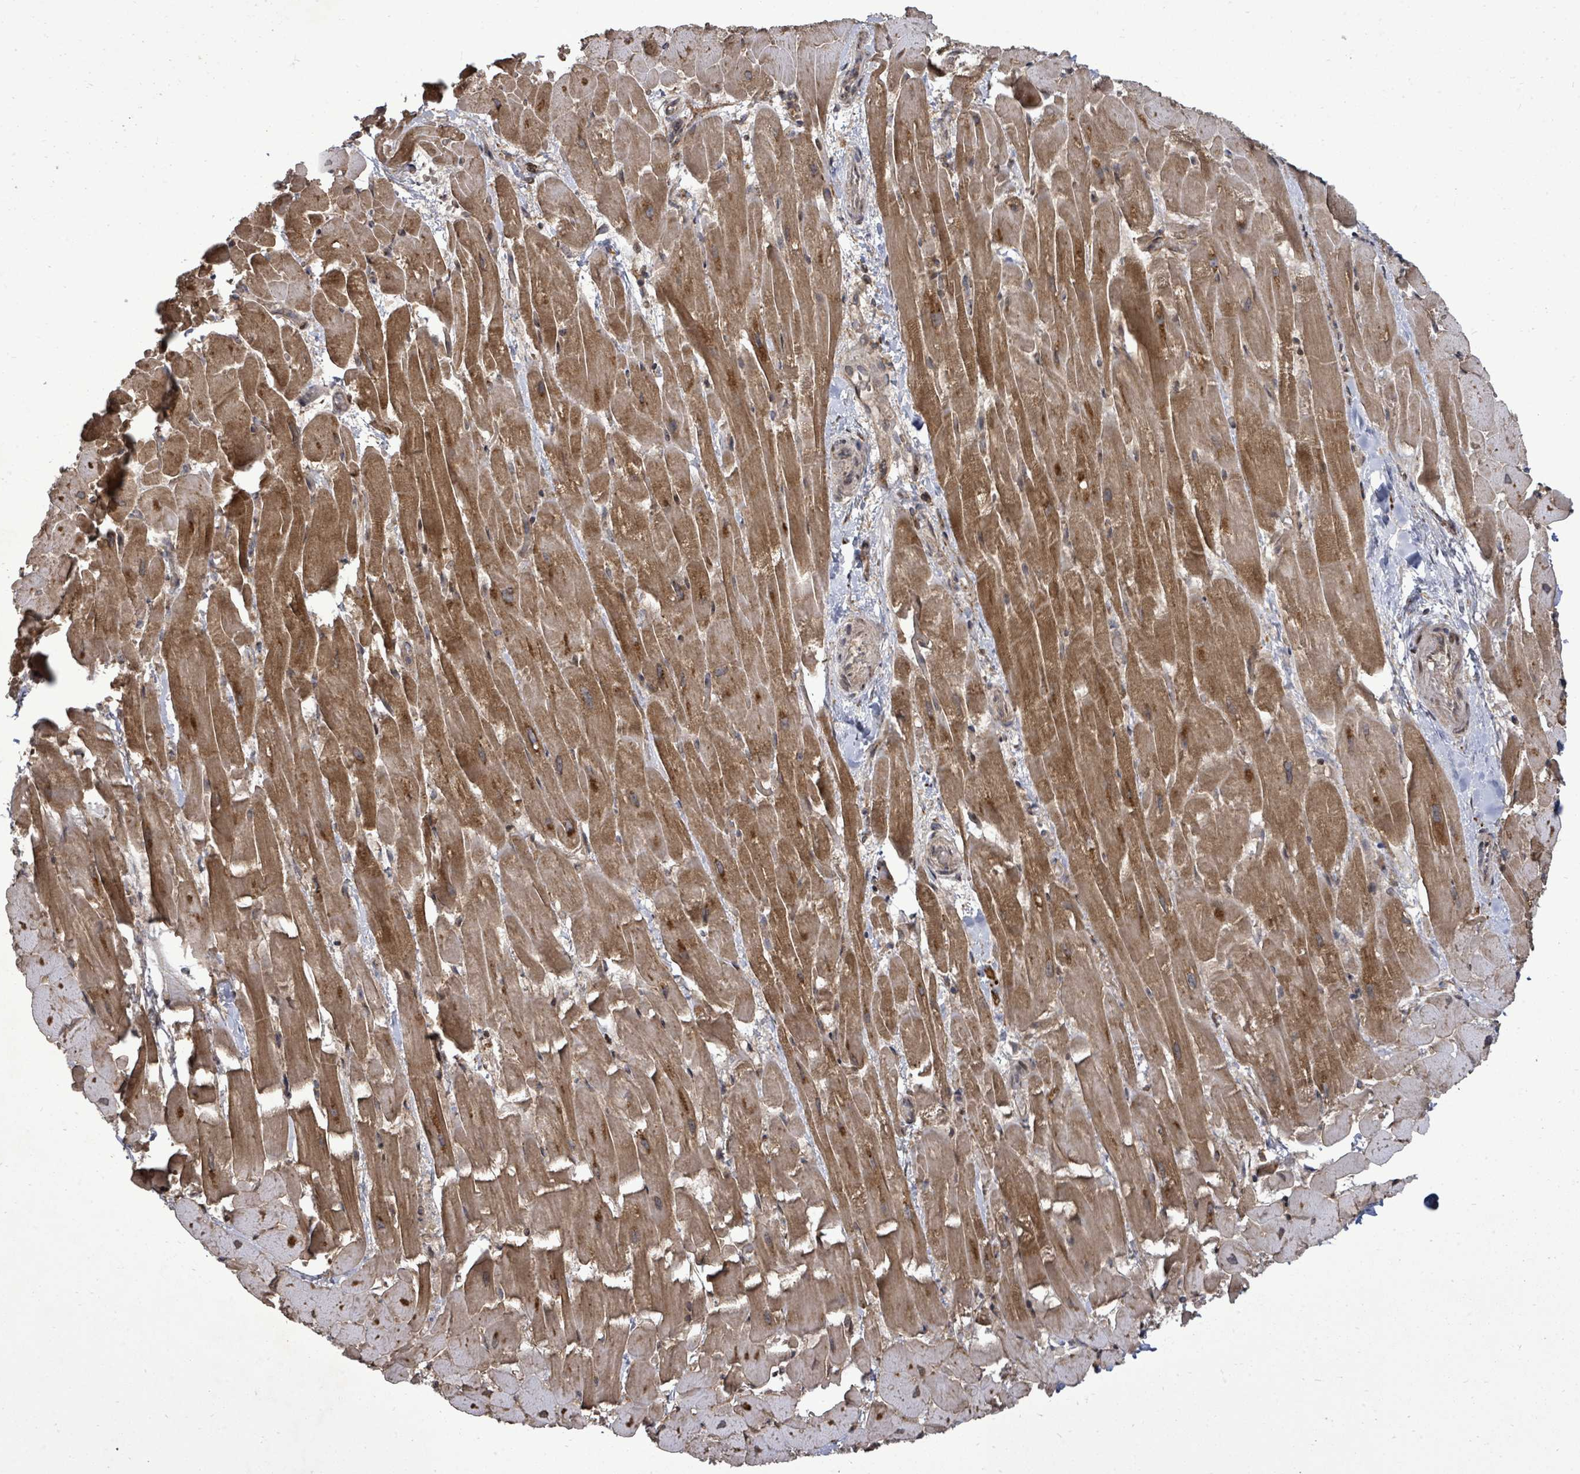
{"staining": {"intensity": "moderate", "quantity": ">75%", "location": "cytoplasmic/membranous,nuclear"}, "tissue": "heart muscle", "cell_type": "Cardiomyocytes", "image_type": "normal", "snomed": [{"axis": "morphology", "description": "Normal tissue, NOS"}, {"axis": "topography", "description": "Heart"}], "caption": "Moderate cytoplasmic/membranous,nuclear staining for a protein is seen in about >75% of cardiomyocytes of unremarkable heart muscle using immunohistochemistry (IHC).", "gene": "KRTAP27", "patient": {"sex": "male", "age": 37}}